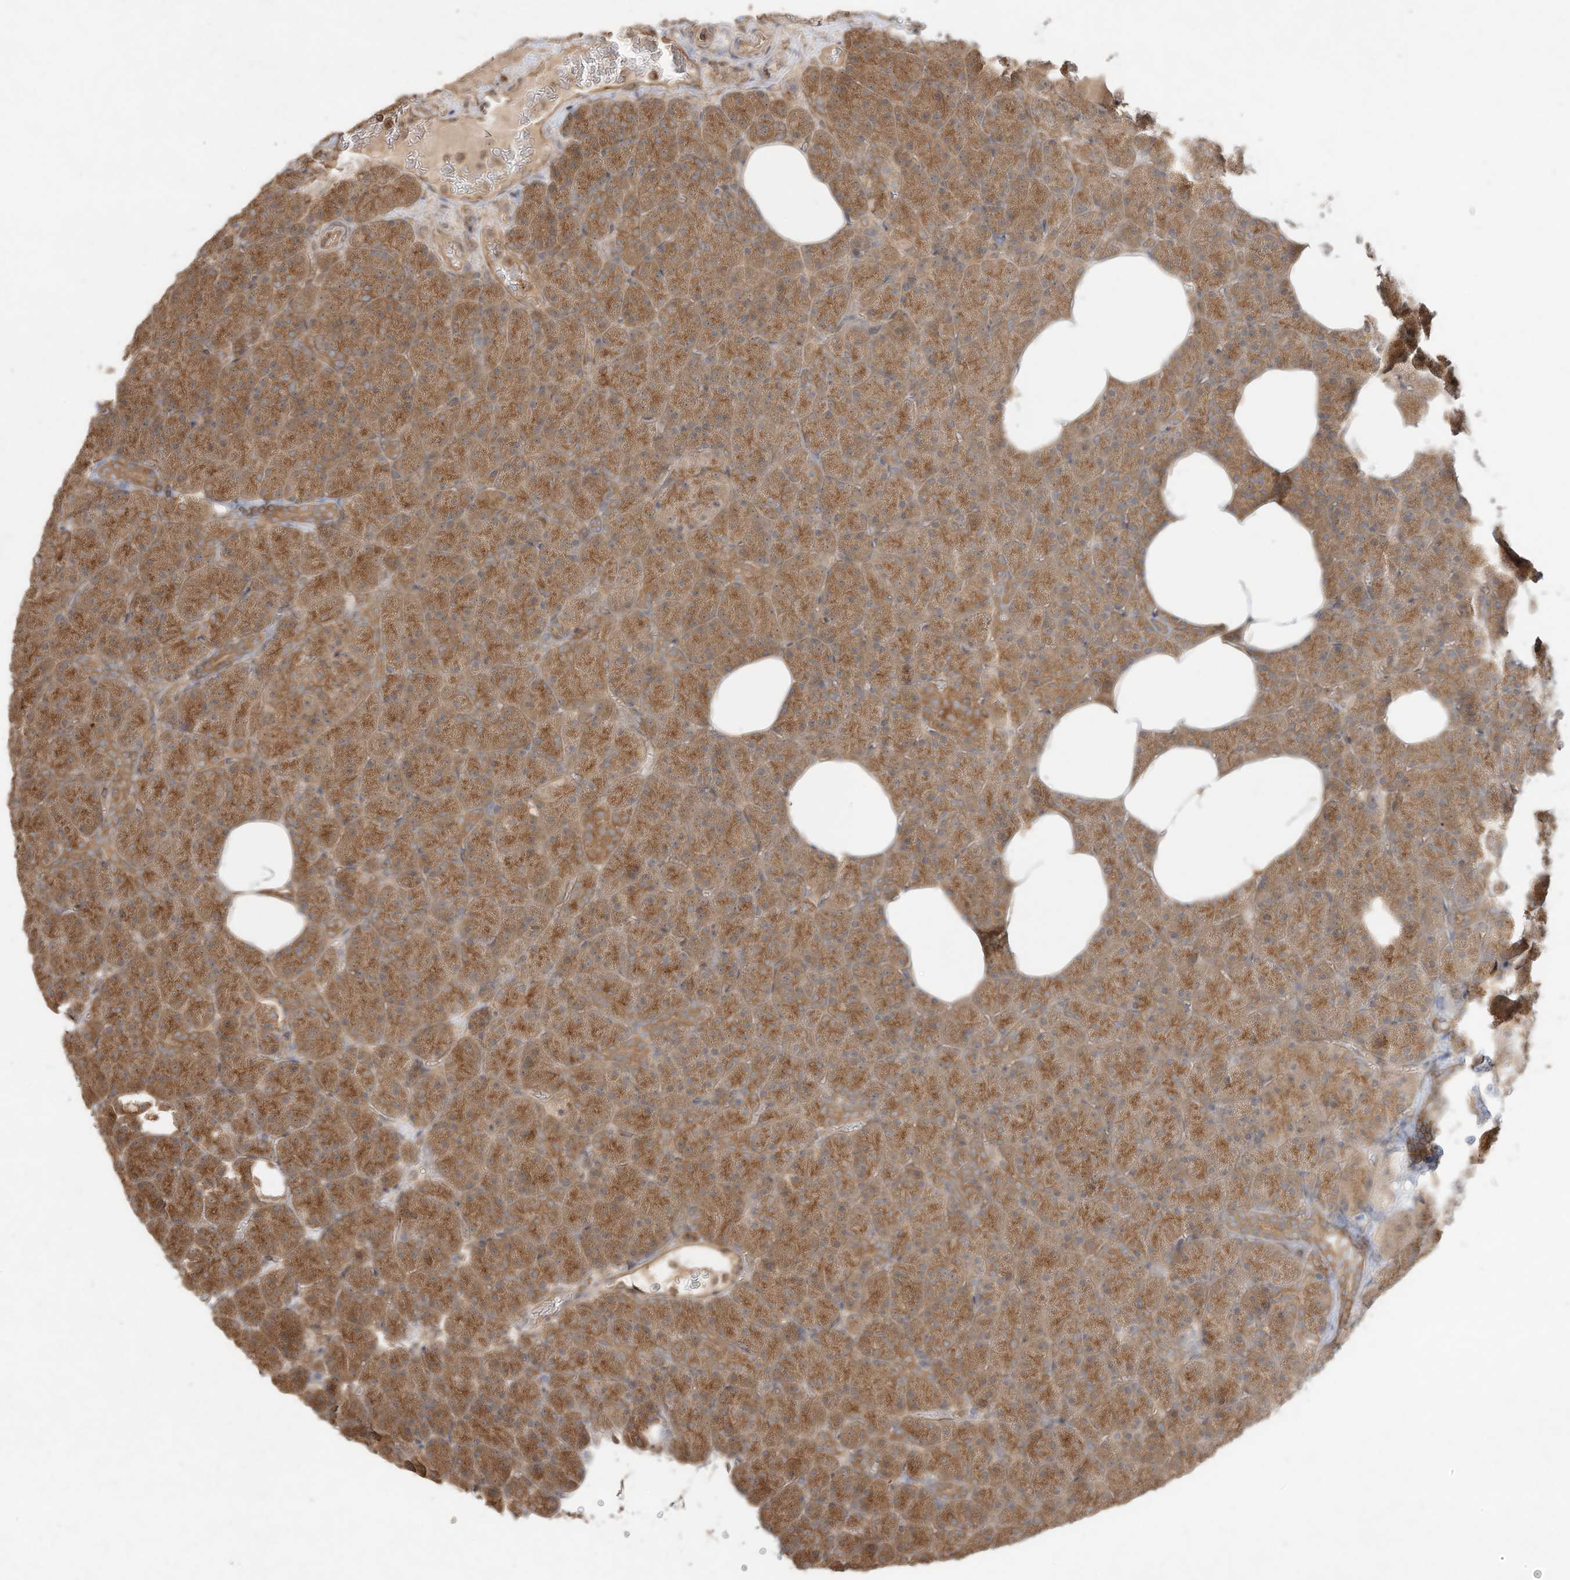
{"staining": {"intensity": "moderate", "quantity": ">75%", "location": "cytoplasmic/membranous"}, "tissue": "pancreas", "cell_type": "Exocrine glandular cells", "image_type": "normal", "snomed": [{"axis": "morphology", "description": "Normal tissue, NOS"}, {"axis": "morphology", "description": "Carcinoid, malignant, NOS"}, {"axis": "topography", "description": "Pancreas"}], "caption": "Immunohistochemical staining of normal pancreas displays medium levels of moderate cytoplasmic/membranous staining in about >75% of exocrine glandular cells. (DAB (3,3'-diaminobenzidine) IHC, brown staining for protein, blue staining for nuclei).", "gene": "DYNC1I2", "patient": {"sex": "female", "age": 35}}